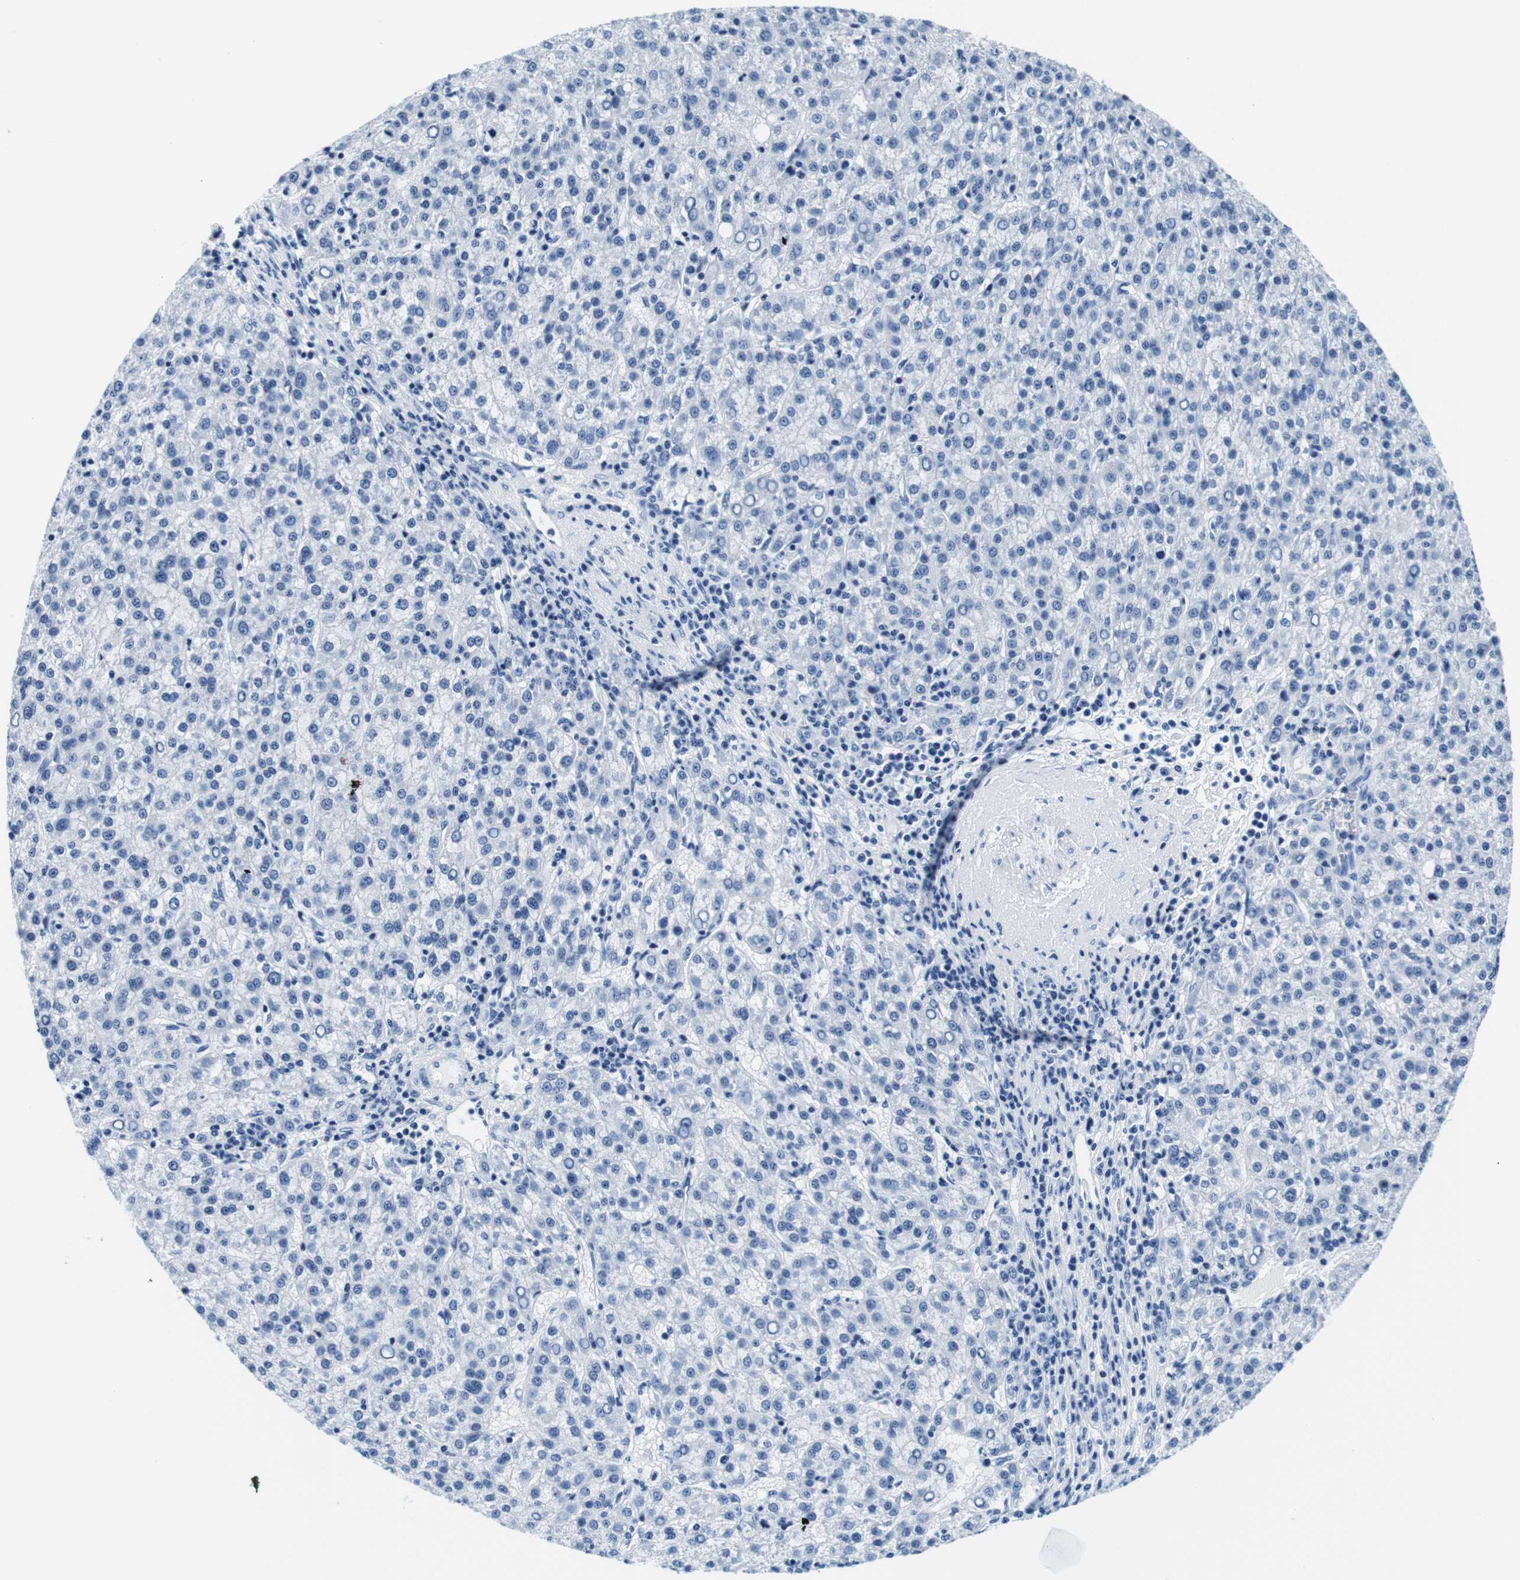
{"staining": {"intensity": "negative", "quantity": "none", "location": "none"}, "tissue": "liver cancer", "cell_type": "Tumor cells", "image_type": "cancer", "snomed": [{"axis": "morphology", "description": "Carcinoma, Hepatocellular, NOS"}, {"axis": "topography", "description": "Liver"}], "caption": "Immunohistochemistry (IHC) photomicrograph of human liver cancer (hepatocellular carcinoma) stained for a protein (brown), which demonstrates no expression in tumor cells.", "gene": "ELANE", "patient": {"sex": "female", "age": 58}}